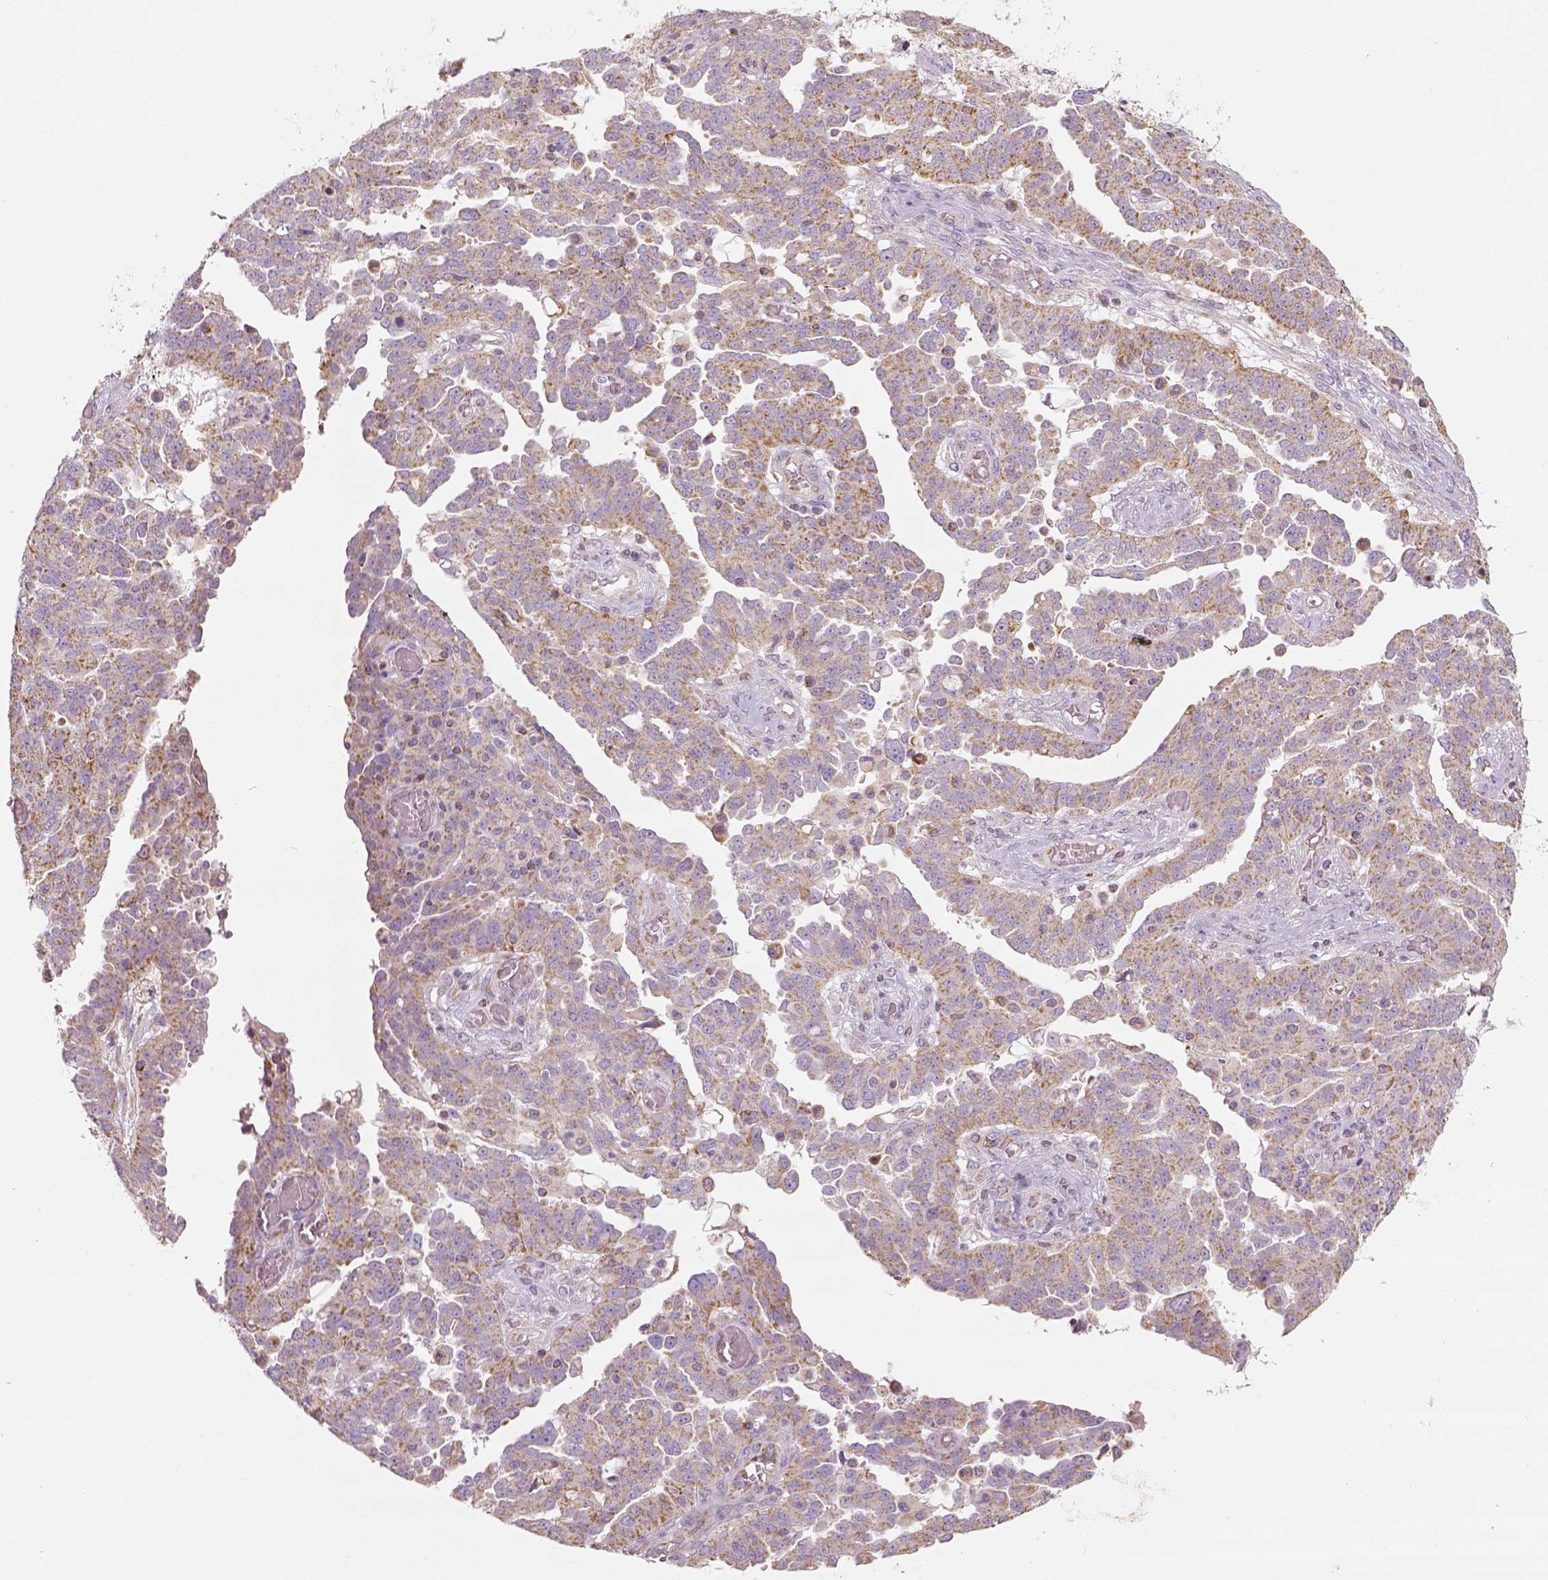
{"staining": {"intensity": "moderate", "quantity": ">75%", "location": "cytoplasmic/membranous"}, "tissue": "ovarian cancer", "cell_type": "Tumor cells", "image_type": "cancer", "snomed": [{"axis": "morphology", "description": "Cystadenocarcinoma, serous, NOS"}, {"axis": "topography", "description": "Ovary"}], "caption": "Ovarian serous cystadenocarcinoma stained with immunohistochemistry (IHC) exhibits moderate cytoplasmic/membranous positivity in approximately >75% of tumor cells. Nuclei are stained in blue.", "gene": "PGAM5", "patient": {"sex": "female", "age": 67}}